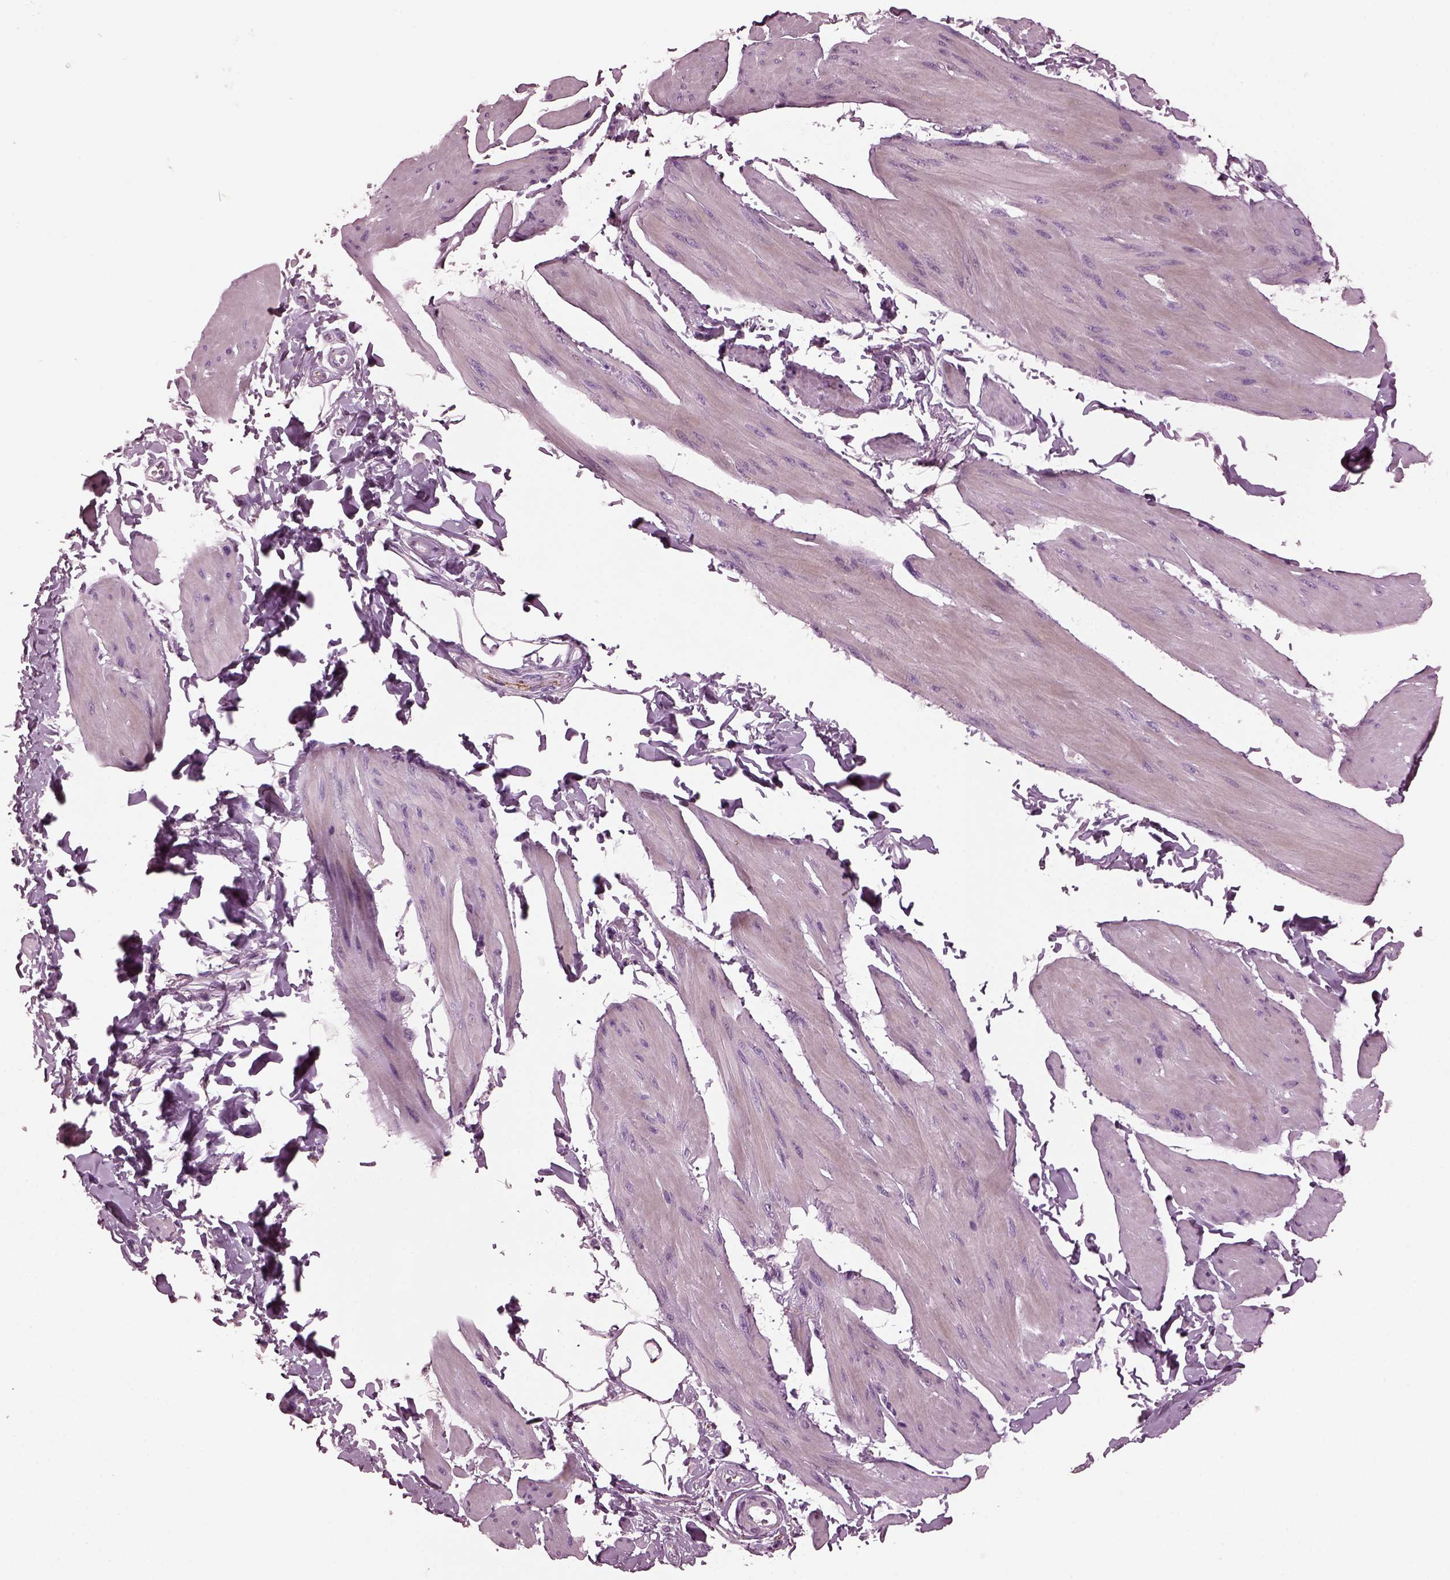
{"staining": {"intensity": "negative", "quantity": "none", "location": "none"}, "tissue": "smooth muscle", "cell_type": "Smooth muscle cells", "image_type": "normal", "snomed": [{"axis": "morphology", "description": "Normal tissue, NOS"}, {"axis": "topography", "description": "Adipose tissue"}, {"axis": "topography", "description": "Smooth muscle"}, {"axis": "topography", "description": "Peripheral nerve tissue"}], "caption": "The IHC histopathology image has no significant staining in smooth muscle cells of smooth muscle. (Stains: DAB immunohistochemistry with hematoxylin counter stain, Microscopy: brightfield microscopy at high magnification).", "gene": "GDF11", "patient": {"sex": "male", "age": 83}}